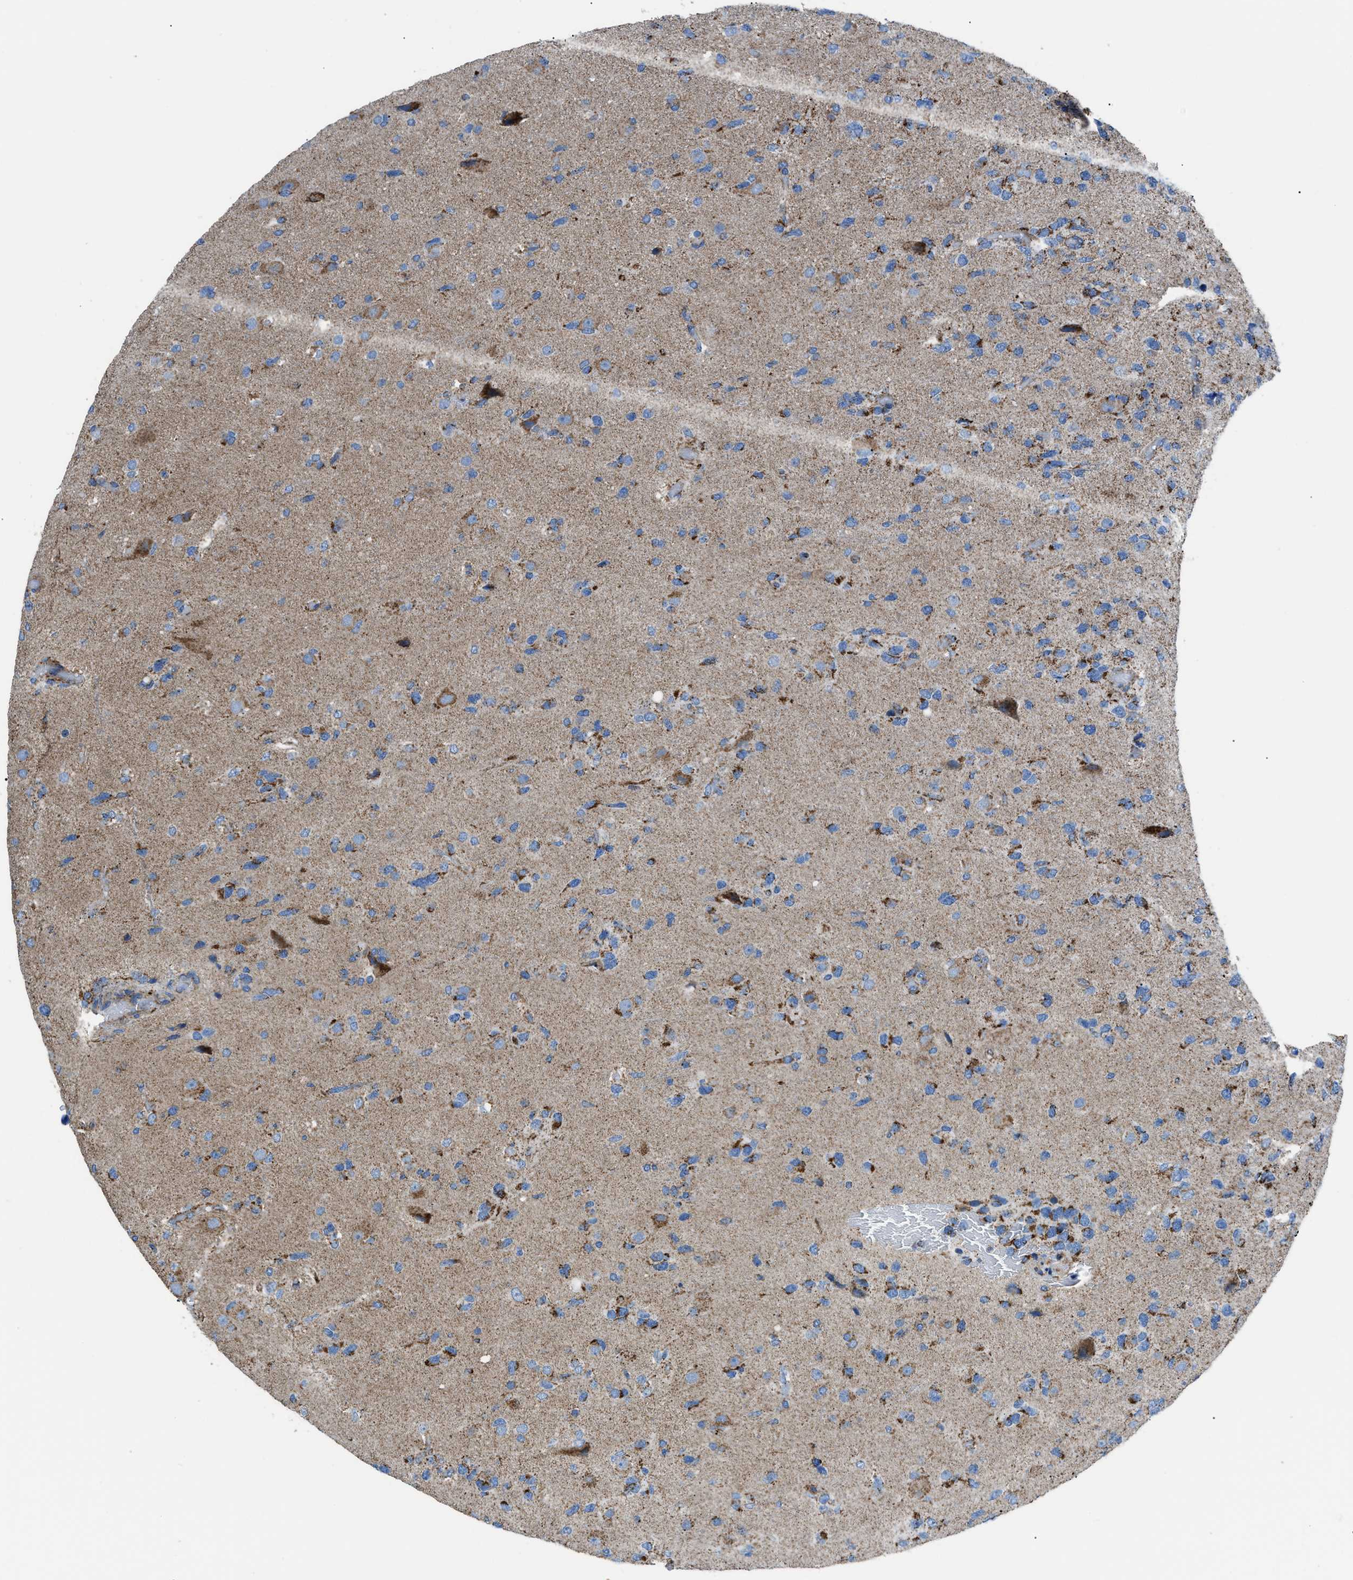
{"staining": {"intensity": "strong", "quantity": "25%-75%", "location": "cytoplasmic/membranous"}, "tissue": "glioma", "cell_type": "Tumor cells", "image_type": "cancer", "snomed": [{"axis": "morphology", "description": "Glioma, malignant, High grade"}, {"axis": "topography", "description": "Brain"}], "caption": "IHC of glioma shows high levels of strong cytoplasmic/membranous staining in approximately 25%-75% of tumor cells.", "gene": "PHB2", "patient": {"sex": "female", "age": 58}}